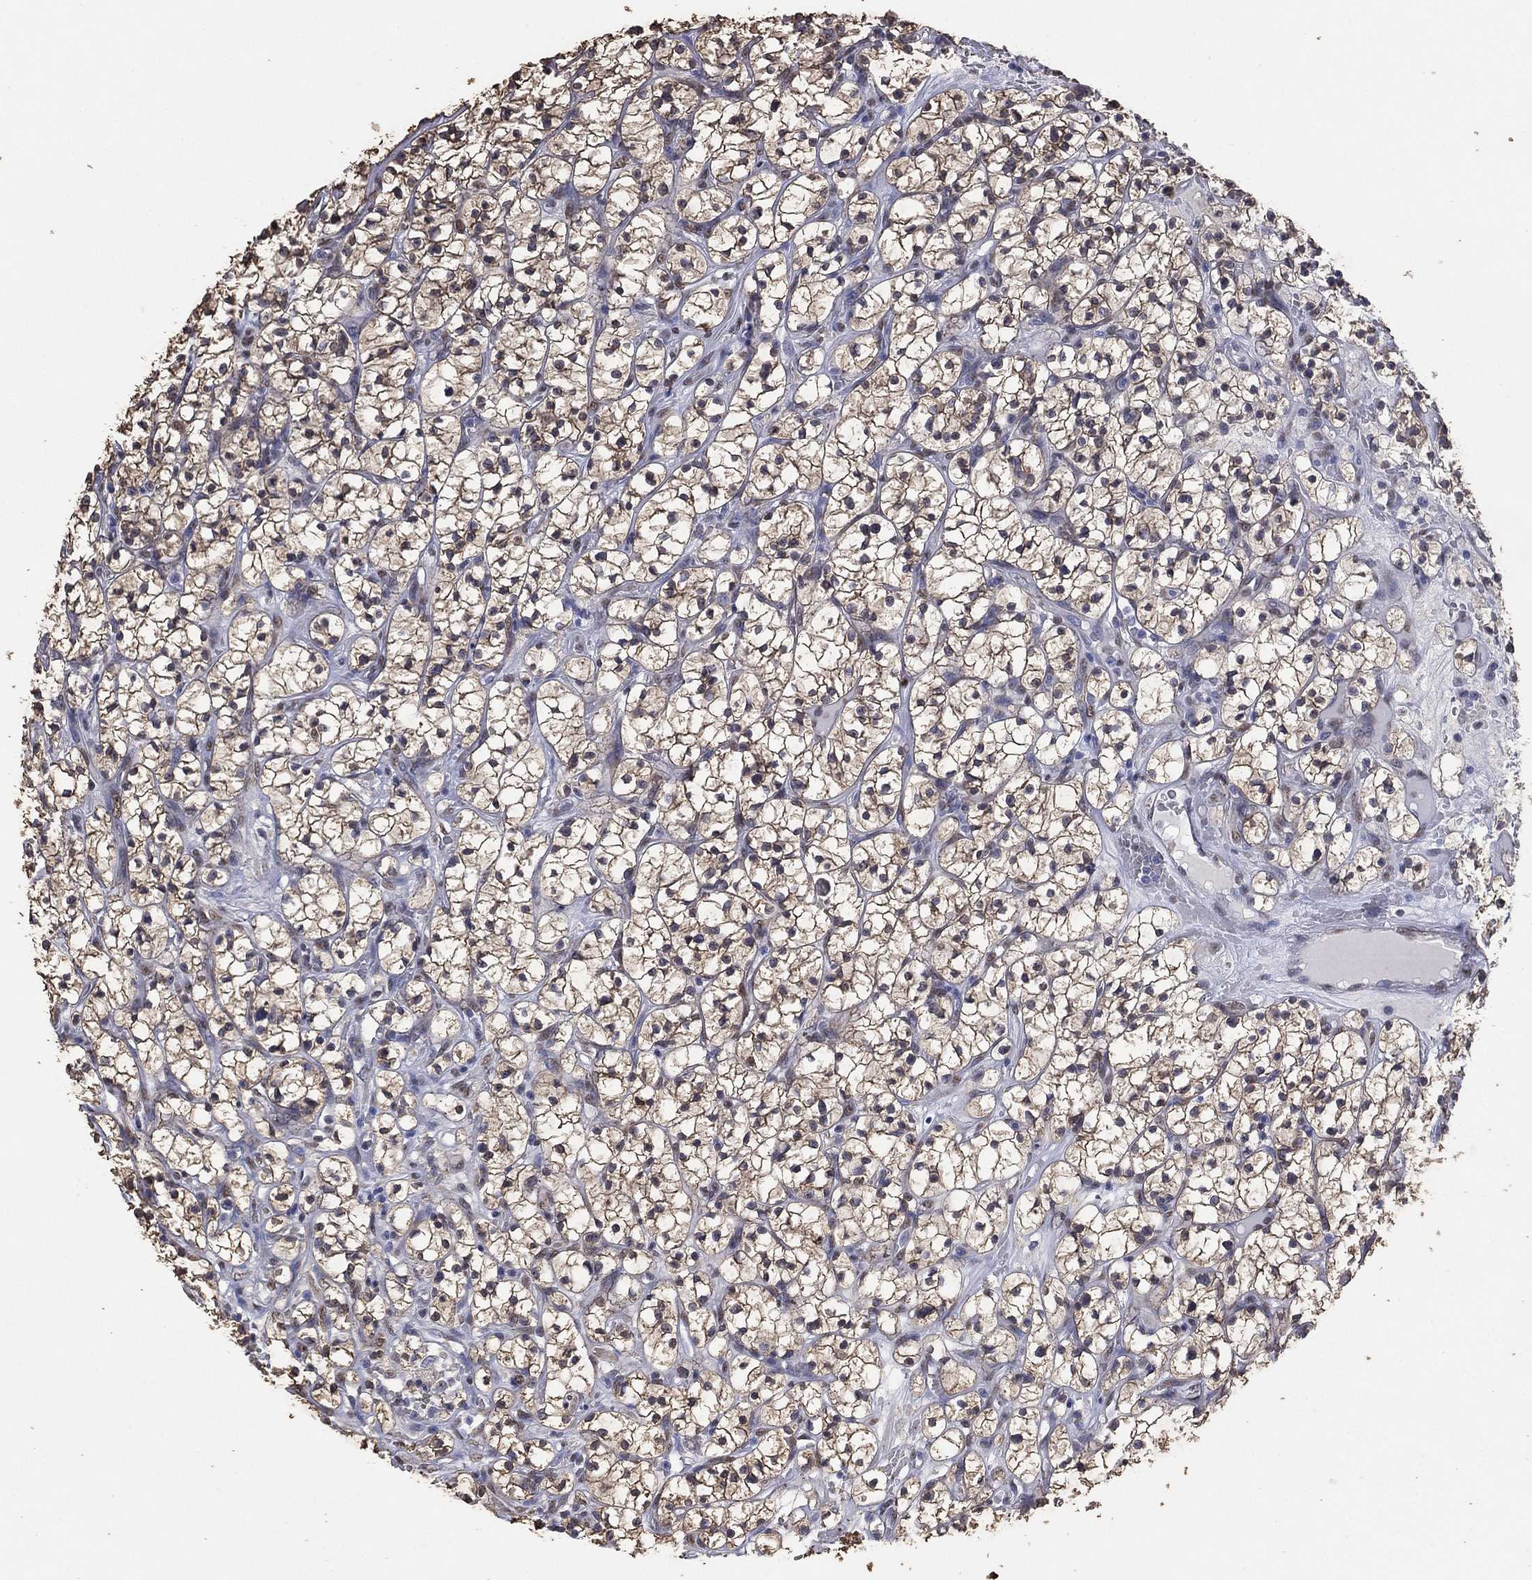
{"staining": {"intensity": "weak", "quantity": ">75%", "location": "cytoplasmic/membranous"}, "tissue": "renal cancer", "cell_type": "Tumor cells", "image_type": "cancer", "snomed": [{"axis": "morphology", "description": "Adenocarcinoma, NOS"}, {"axis": "topography", "description": "Kidney"}], "caption": "A brown stain highlights weak cytoplasmic/membranous positivity of a protein in renal cancer (adenocarcinoma) tumor cells.", "gene": "ALDH7A1", "patient": {"sex": "female", "age": 64}}